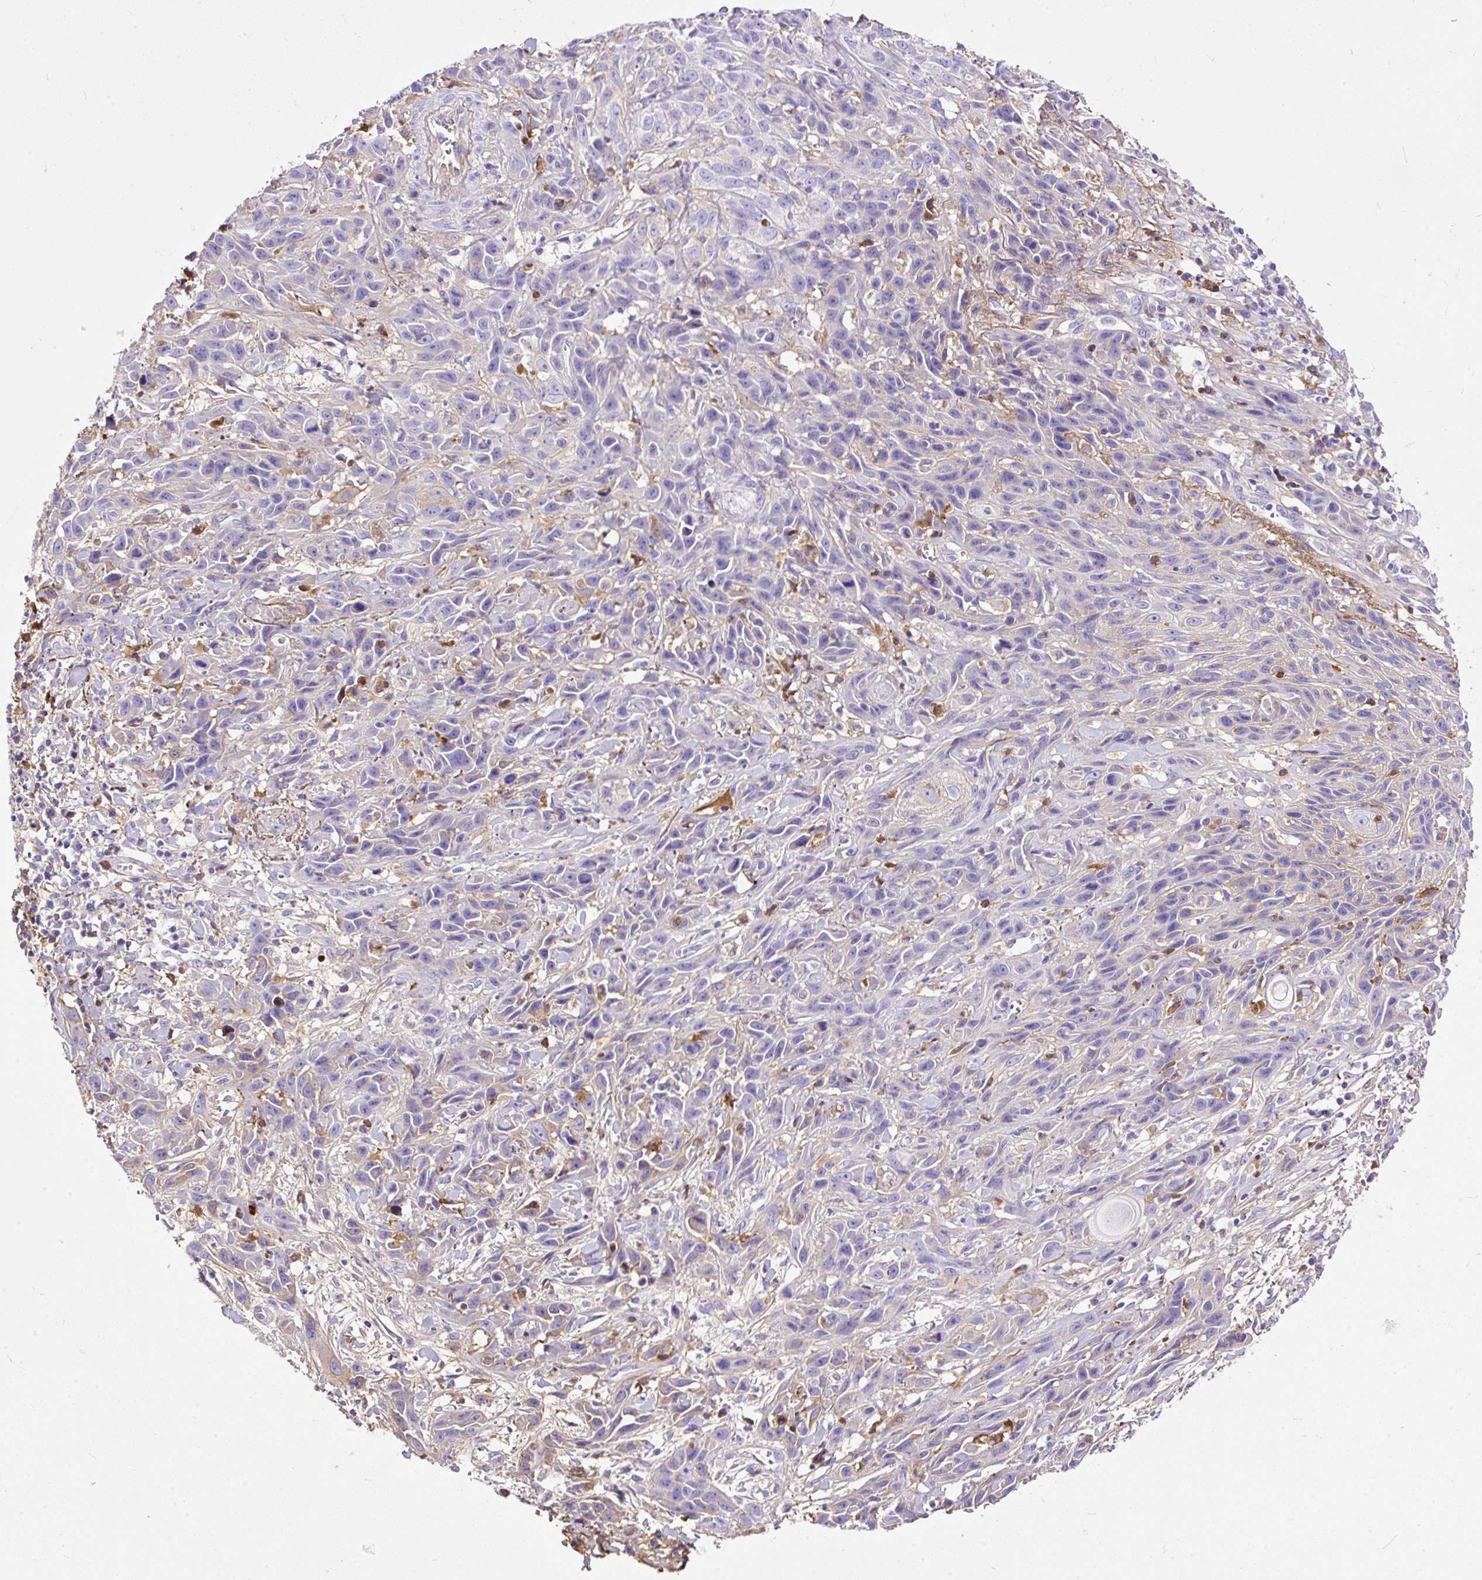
{"staining": {"intensity": "negative", "quantity": "none", "location": "none"}, "tissue": "skin cancer", "cell_type": "Tumor cells", "image_type": "cancer", "snomed": [{"axis": "morphology", "description": "Squamous cell carcinoma, NOS"}, {"axis": "topography", "description": "Skin"}, {"axis": "topography", "description": "Vulva"}], "caption": "Skin squamous cell carcinoma was stained to show a protein in brown. There is no significant staining in tumor cells.", "gene": "CLEC3B", "patient": {"sex": "female", "age": 83}}